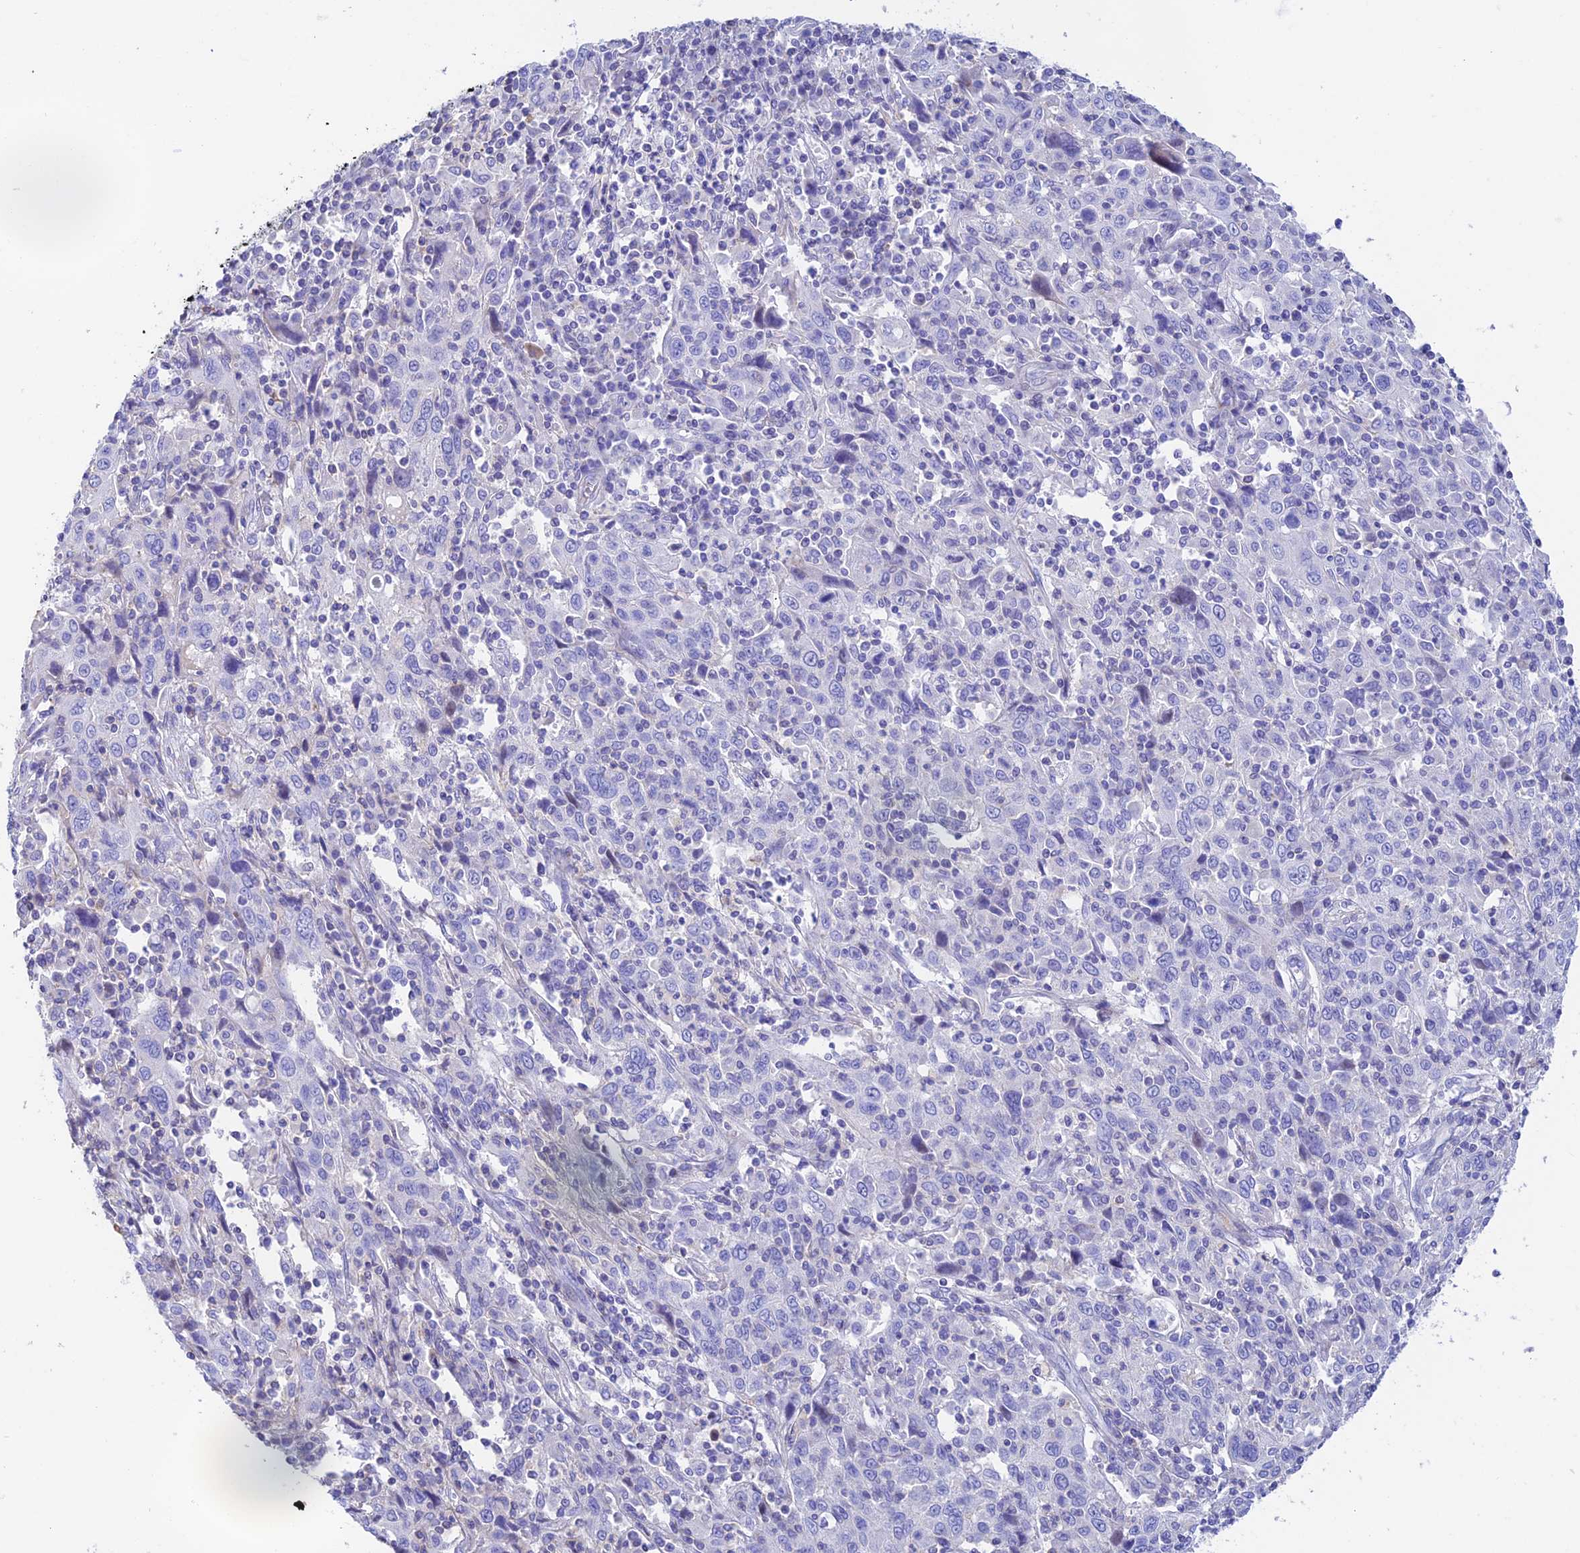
{"staining": {"intensity": "negative", "quantity": "none", "location": "none"}, "tissue": "cervical cancer", "cell_type": "Tumor cells", "image_type": "cancer", "snomed": [{"axis": "morphology", "description": "Squamous cell carcinoma, NOS"}, {"axis": "topography", "description": "Cervix"}], "caption": "Human cervical cancer (squamous cell carcinoma) stained for a protein using immunohistochemistry demonstrates no positivity in tumor cells.", "gene": "PRIM1", "patient": {"sex": "female", "age": 46}}